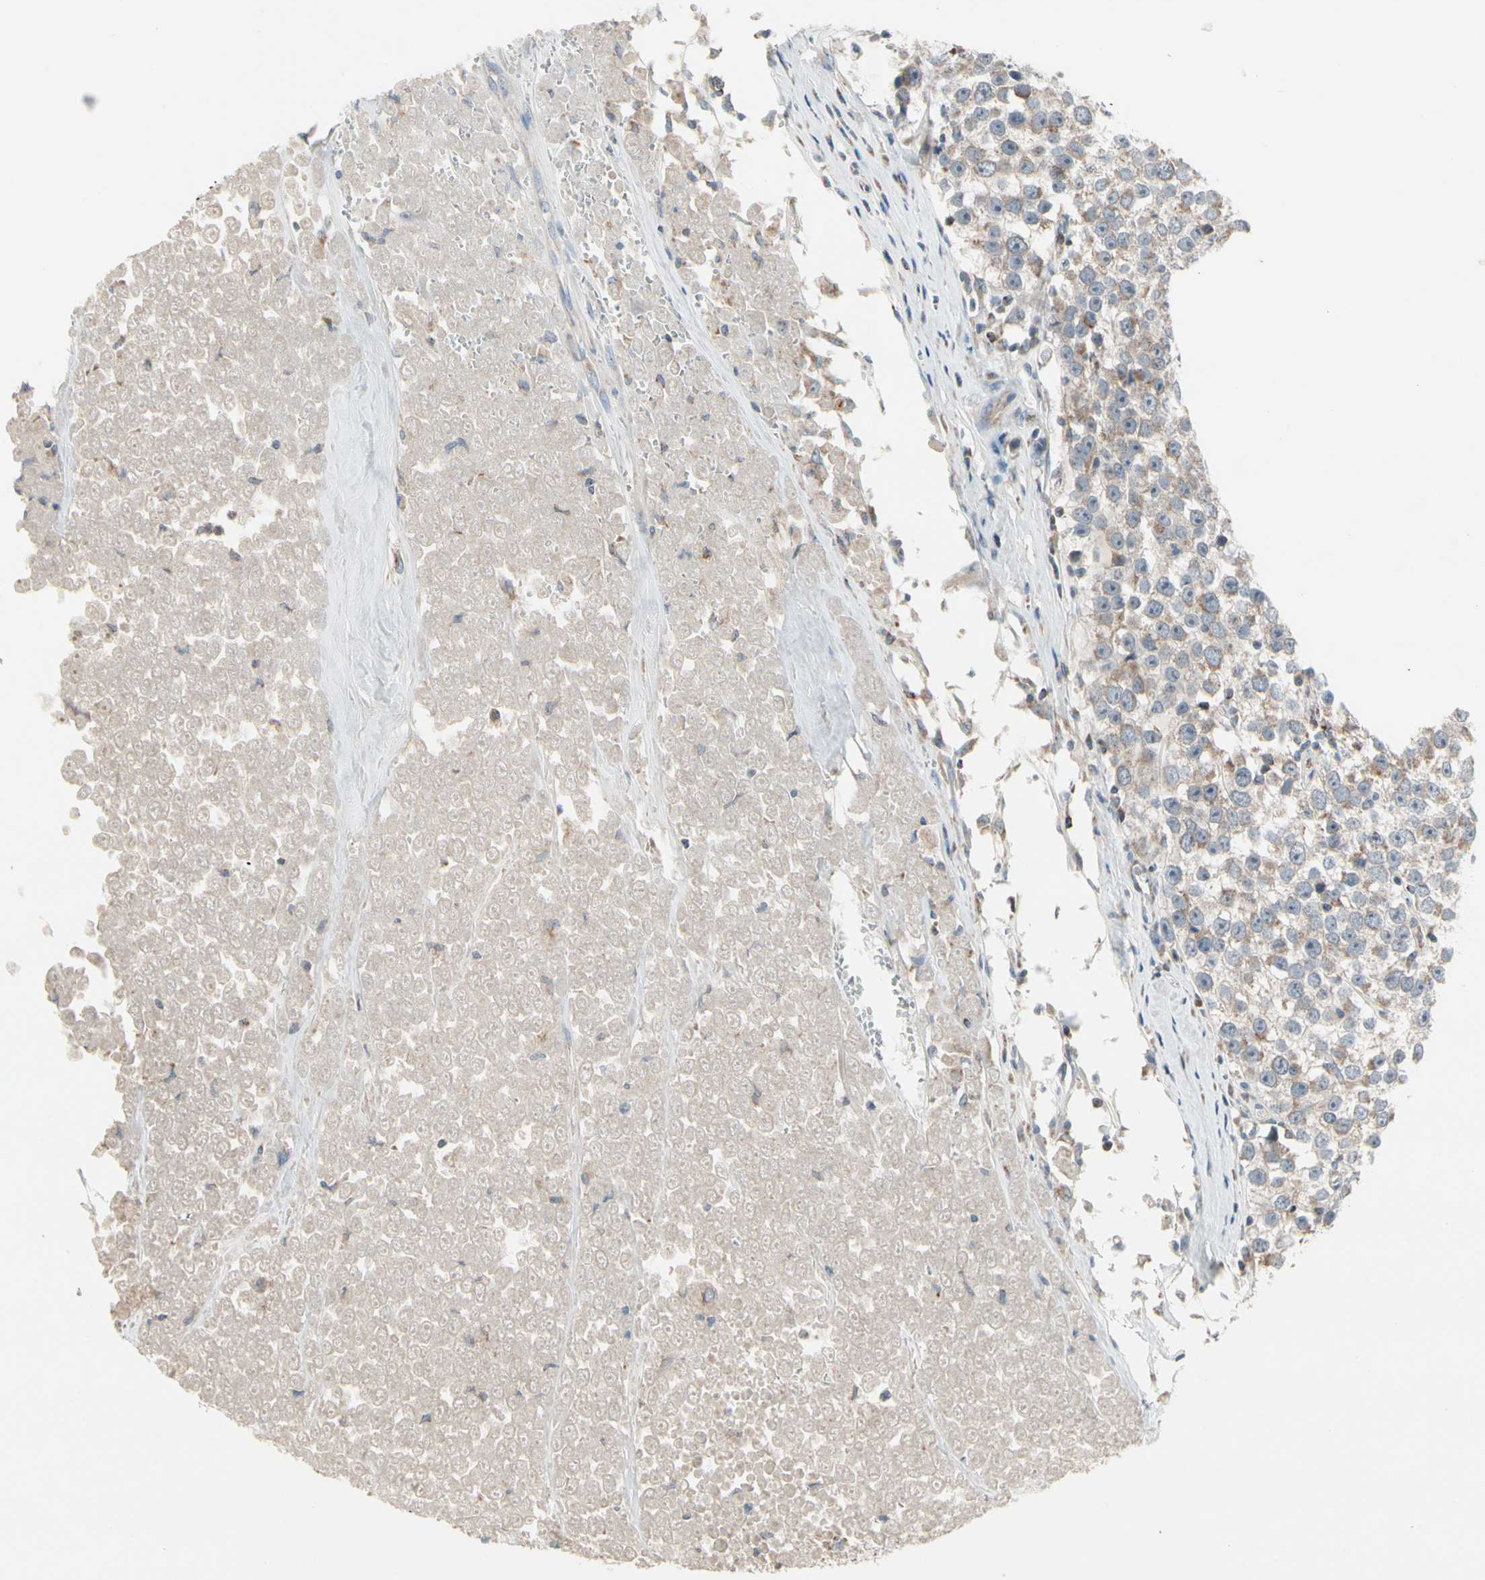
{"staining": {"intensity": "weak", "quantity": ">75%", "location": "cytoplasmic/membranous"}, "tissue": "testis cancer", "cell_type": "Tumor cells", "image_type": "cancer", "snomed": [{"axis": "morphology", "description": "Seminoma, NOS"}, {"axis": "morphology", "description": "Carcinoma, Embryonal, NOS"}, {"axis": "topography", "description": "Testis"}], "caption": "Embryonal carcinoma (testis) was stained to show a protein in brown. There is low levels of weak cytoplasmic/membranous positivity in approximately >75% of tumor cells.", "gene": "CPT1A", "patient": {"sex": "male", "age": 52}}